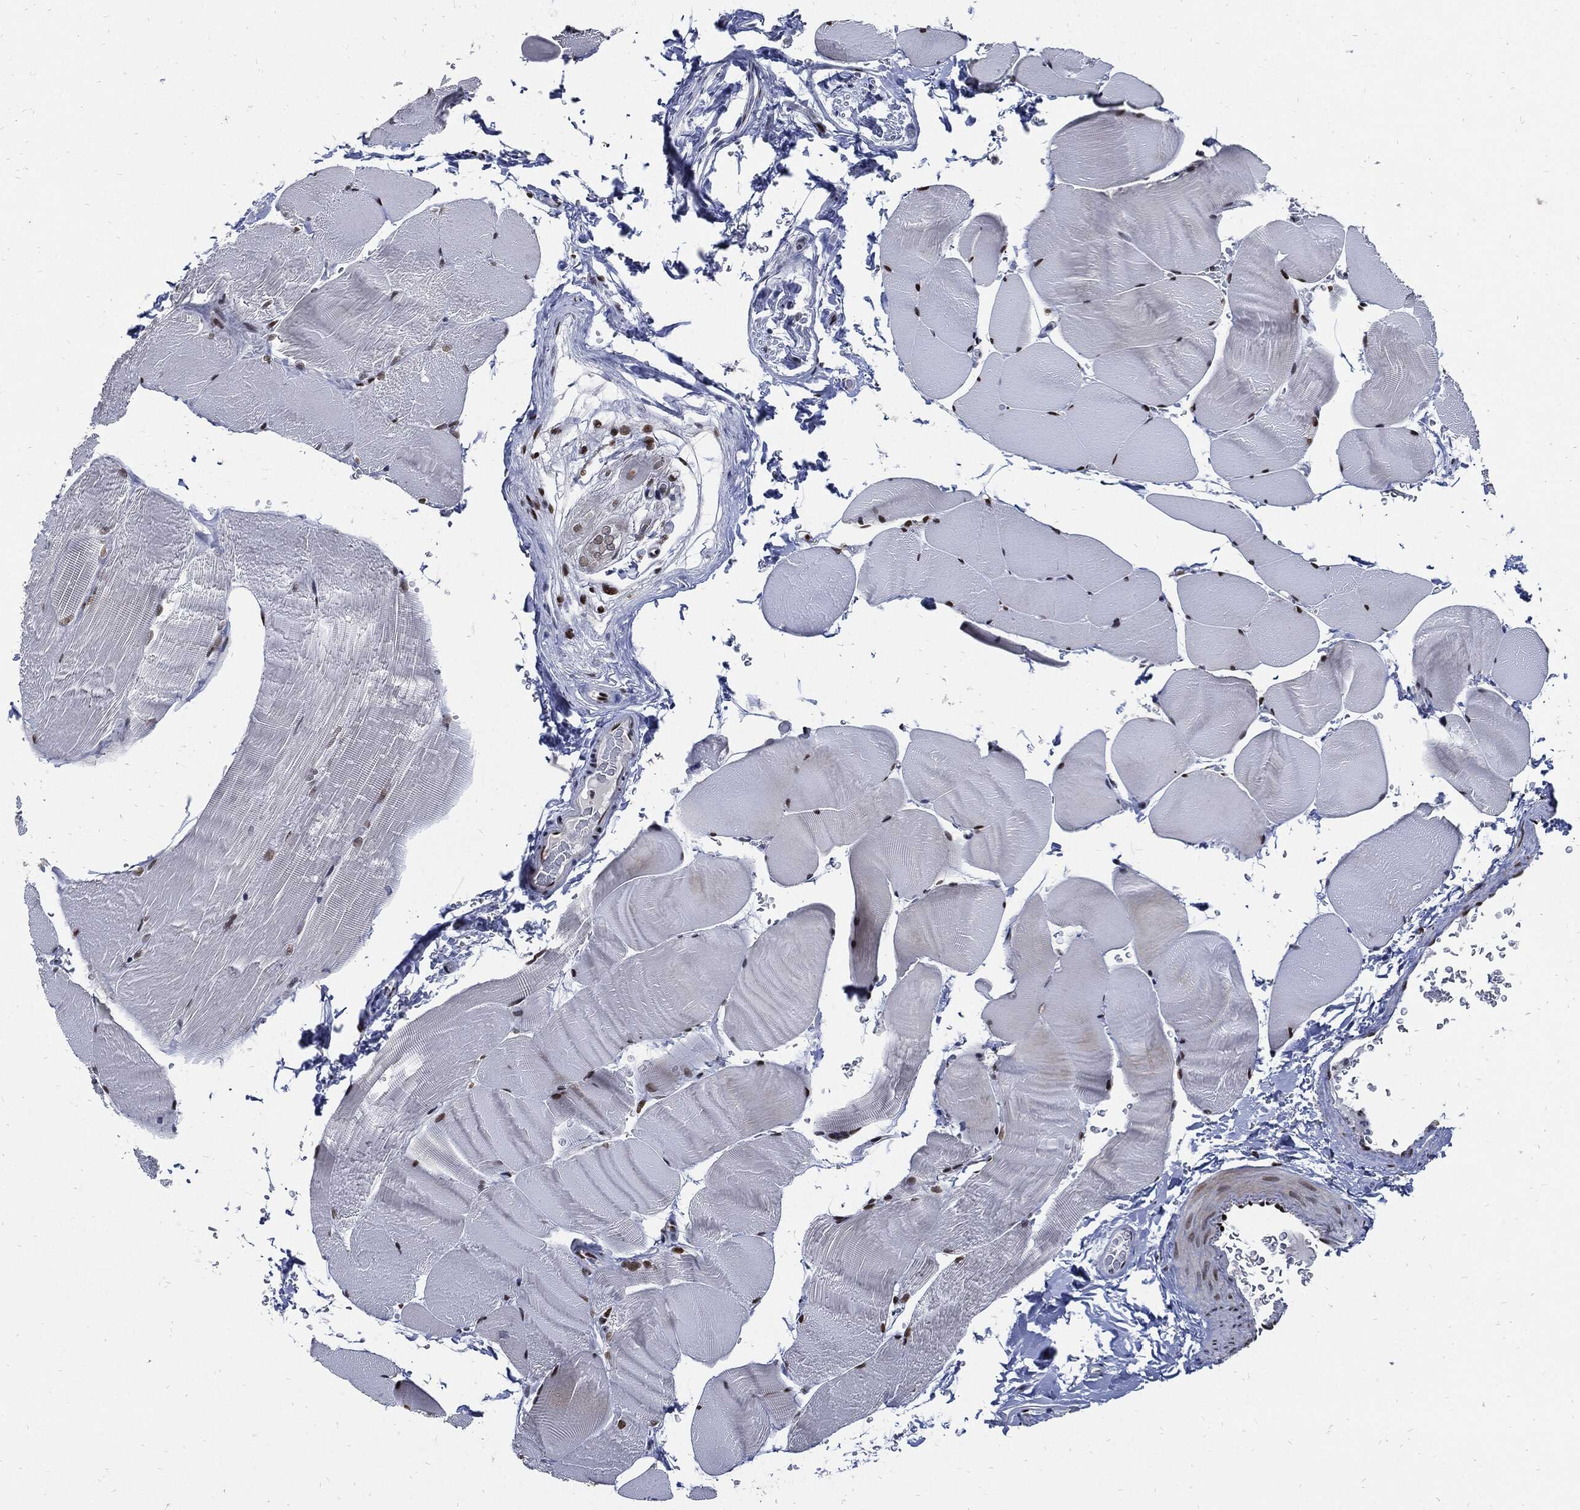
{"staining": {"intensity": "weak", "quantity": "<25%", "location": "nuclear"}, "tissue": "skeletal muscle", "cell_type": "Myocytes", "image_type": "normal", "snomed": [{"axis": "morphology", "description": "Normal tissue, NOS"}, {"axis": "topography", "description": "Skeletal muscle"}], "caption": "Skeletal muscle was stained to show a protein in brown. There is no significant staining in myocytes. The staining was performed using DAB to visualize the protein expression in brown, while the nuclei were stained in blue with hematoxylin (Magnification: 20x).", "gene": "NBN", "patient": {"sex": "female", "age": 37}}